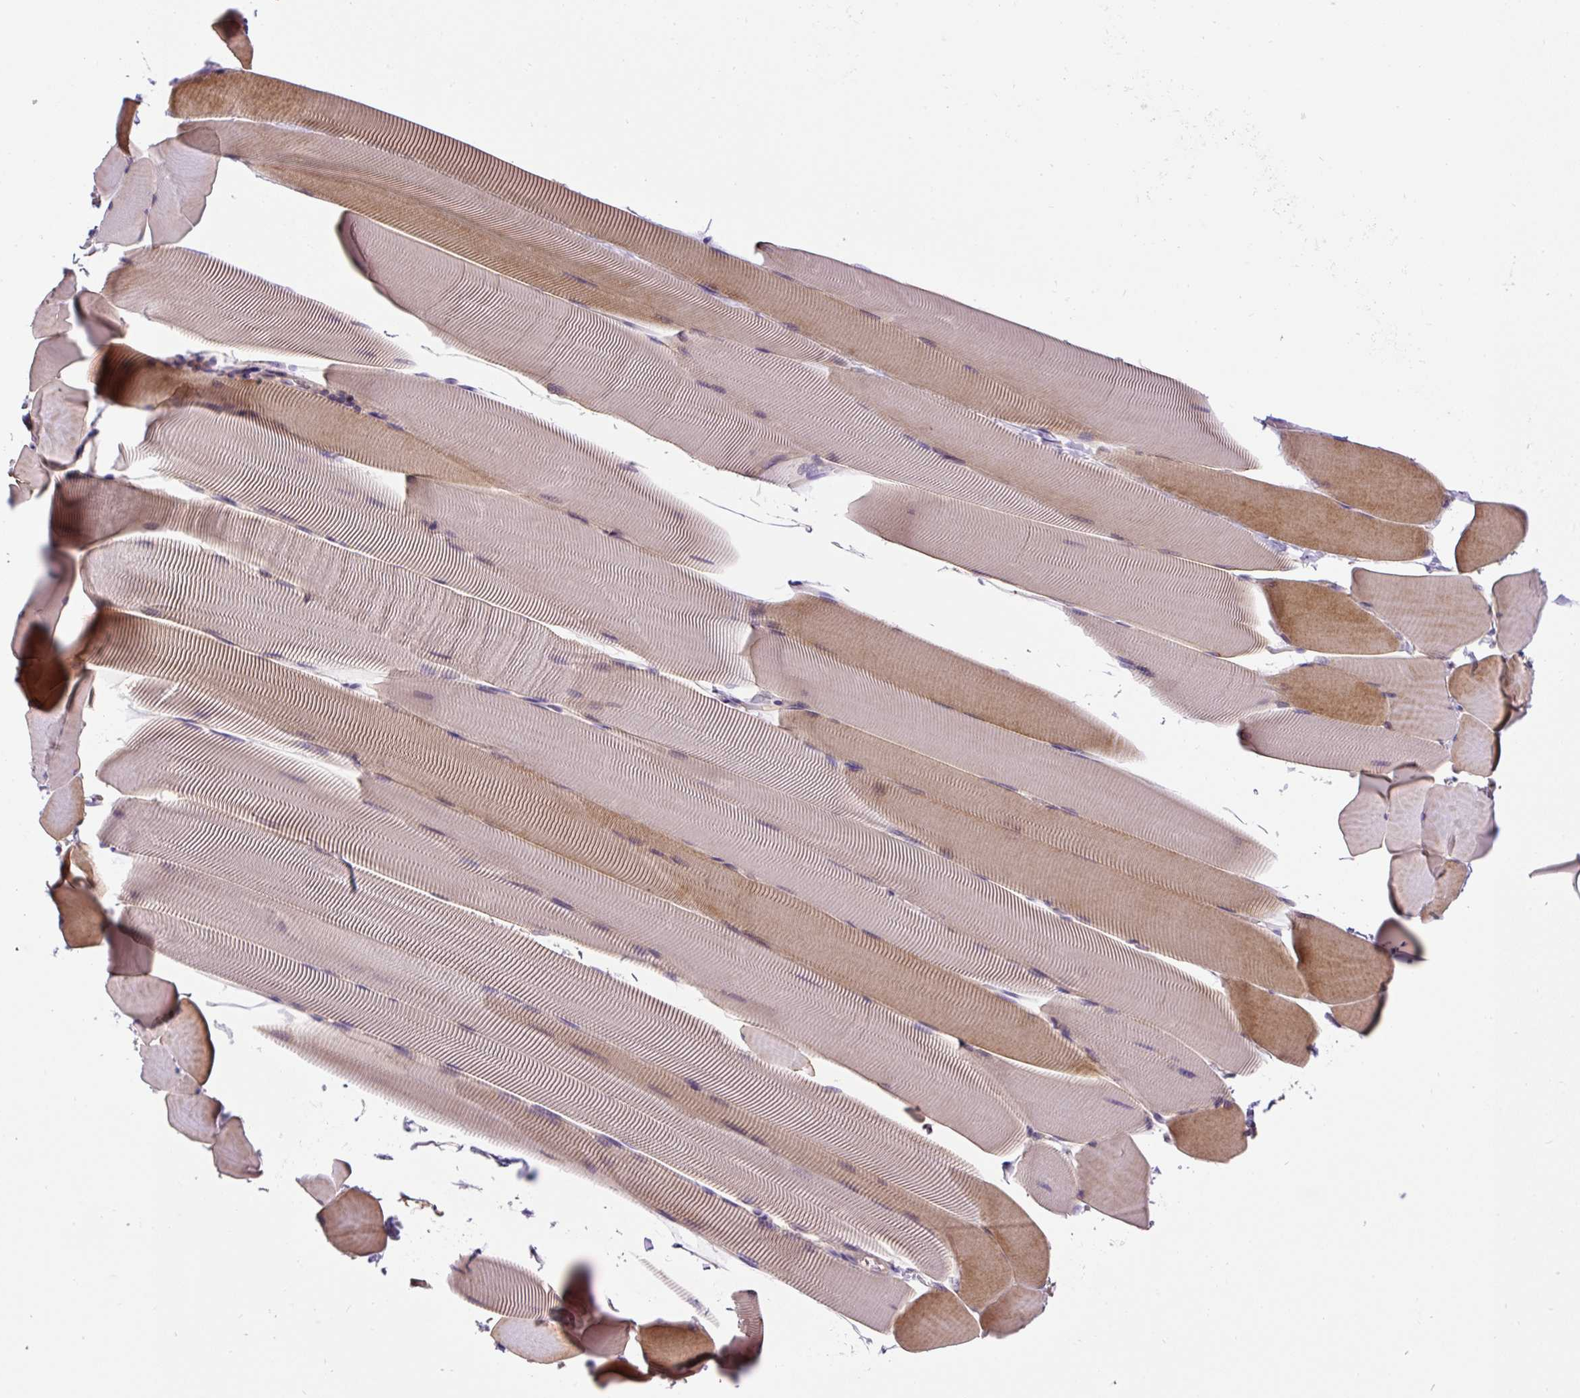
{"staining": {"intensity": "moderate", "quantity": "25%-75%", "location": "cytoplasmic/membranous"}, "tissue": "skeletal muscle", "cell_type": "Myocytes", "image_type": "normal", "snomed": [{"axis": "morphology", "description": "Normal tissue, NOS"}, {"axis": "topography", "description": "Skeletal muscle"}], "caption": "Unremarkable skeletal muscle was stained to show a protein in brown. There is medium levels of moderate cytoplasmic/membranous expression in approximately 25%-75% of myocytes. The protein is stained brown, and the nuclei are stained in blue (DAB IHC with brightfield microscopy, high magnification).", "gene": "CCDC28A", "patient": {"sex": "male", "age": 25}}